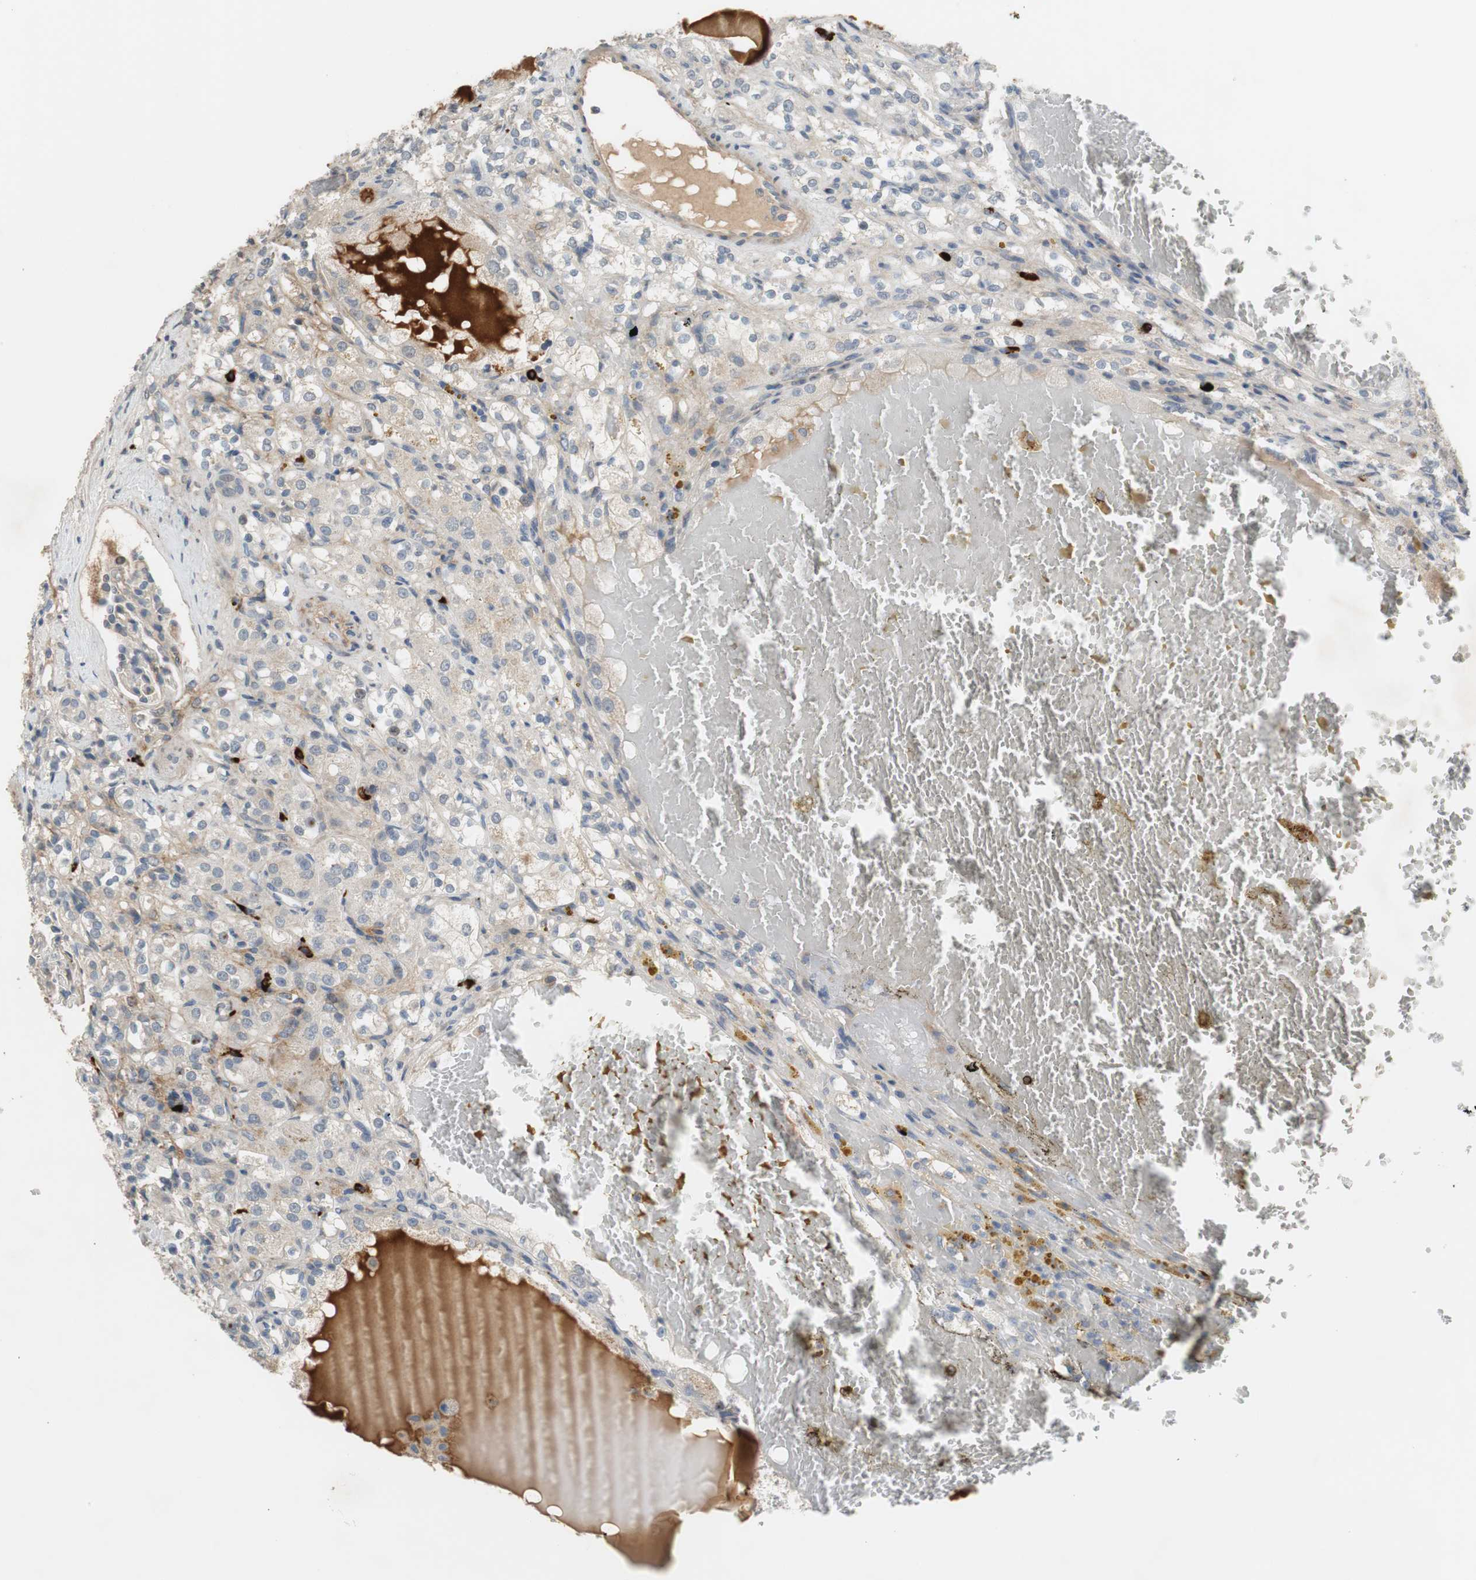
{"staining": {"intensity": "weak", "quantity": "25%-75%", "location": "cytoplasmic/membranous"}, "tissue": "renal cancer", "cell_type": "Tumor cells", "image_type": "cancer", "snomed": [{"axis": "morphology", "description": "Normal tissue, NOS"}, {"axis": "morphology", "description": "Adenocarcinoma, NOS"}, {"axis": "topography", "description": "Kidney"}], "caption": "Immunohistochemical staining of renal adenocarcinoma exhibits low levels of weak cytoplasmic/membranous protein staining in about 25%-75% of tumor cells.", "gene": "COL12A1", "patient": {"sex": "male", "age": 61}}